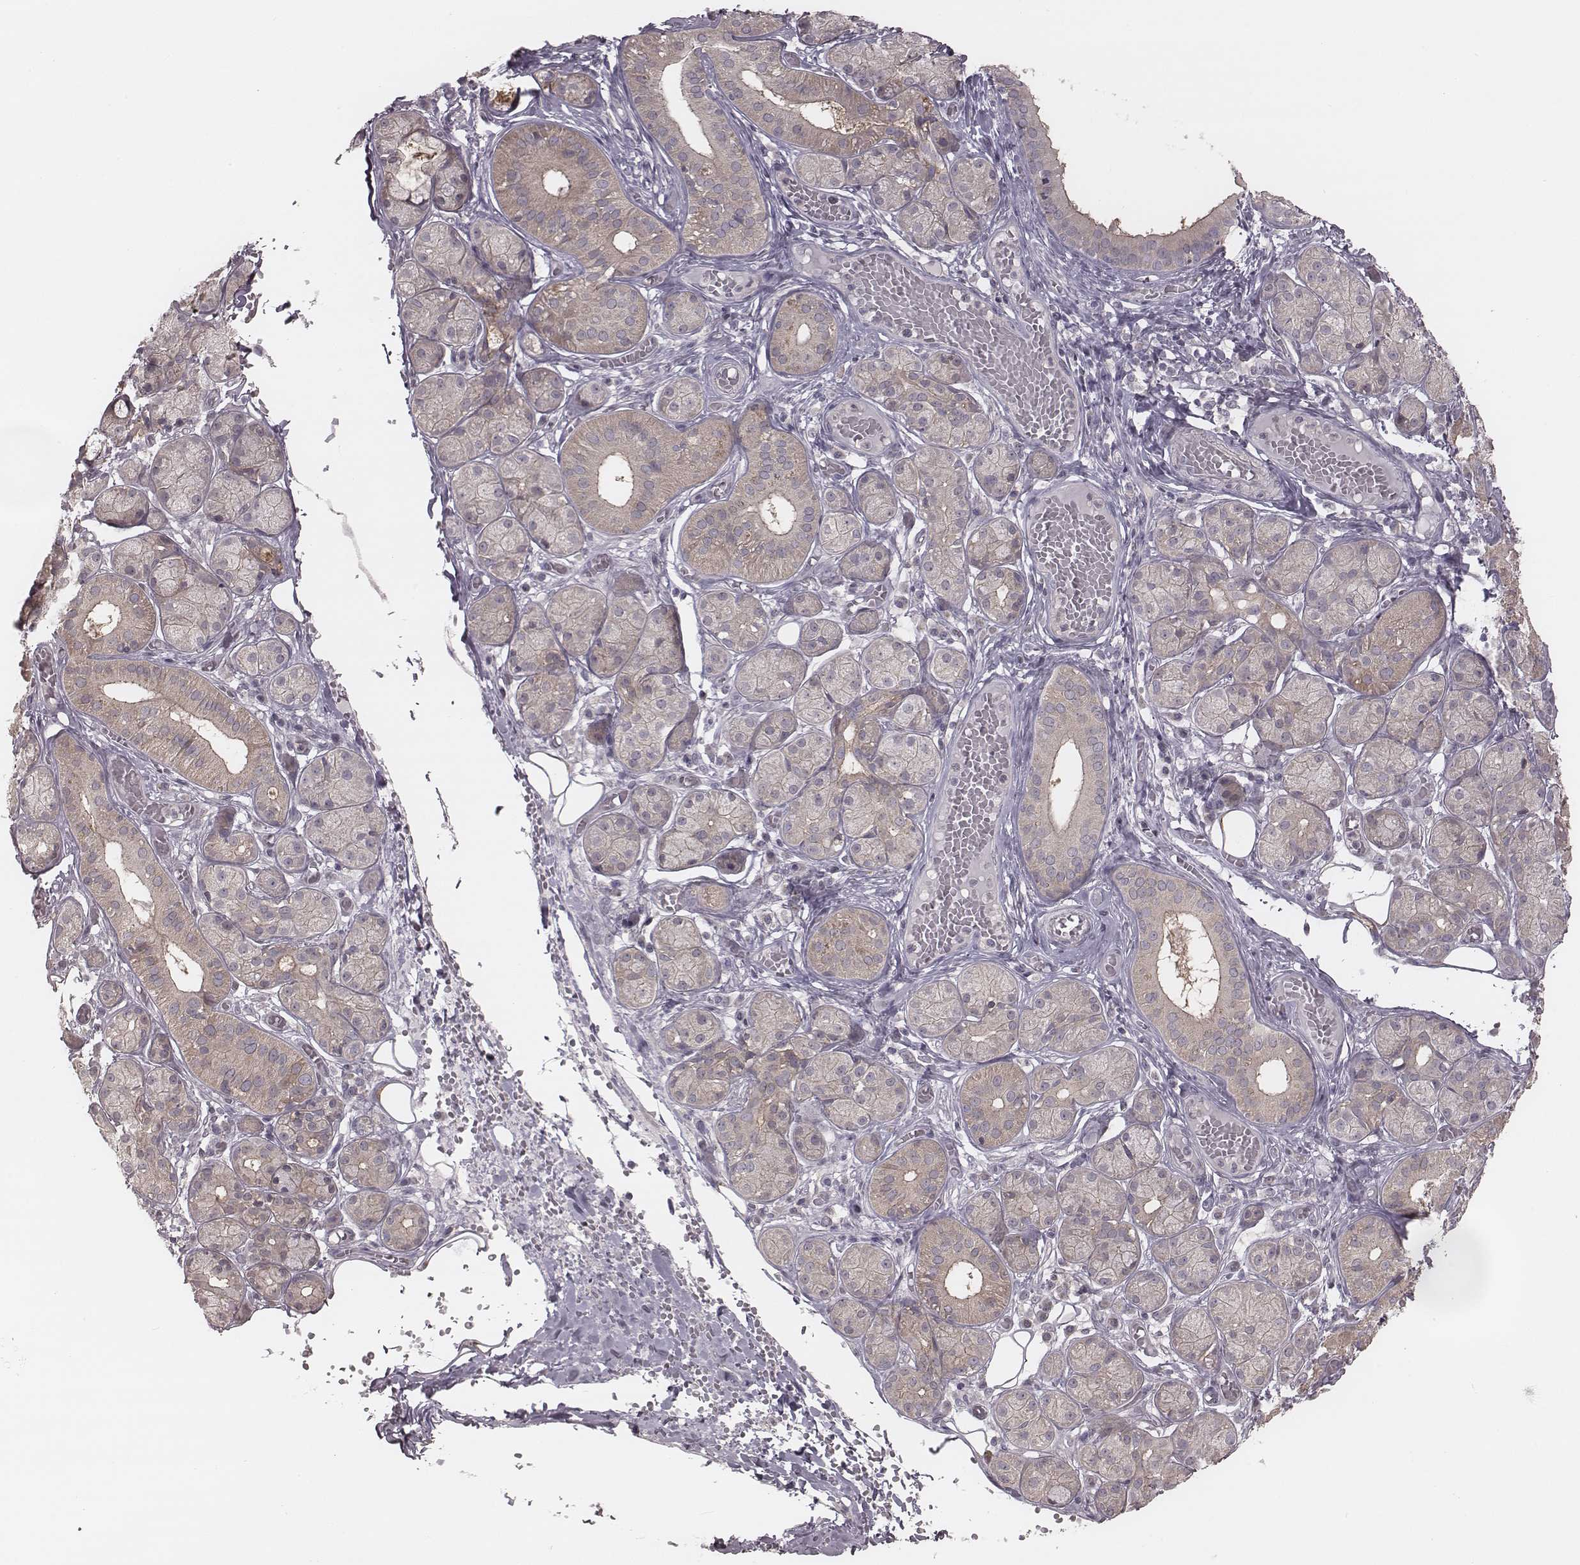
{"staining": {"intensity": "weak", "quantity": "<25%", "location": "cytoplasmic/membranous"}, "tissue": "salivary gland", "cell_type": "Glandular cells", "image_type": "normal", "snomed": [{"axis": "morphology", "description": "Normal tissue, NOS"}, {"axis": "topography", "description": "Salivary gland"}, {"axis": "topography", "description": "Peripheral nerve tissue"}], "caption": "Immunohistochemistry photomicrograph of normal salivary gland stained for a protein (brown), which exhibits no staining in glandular cells.", "gene": "TDRD5", "patient": {"sex": "male", "age": 71}}